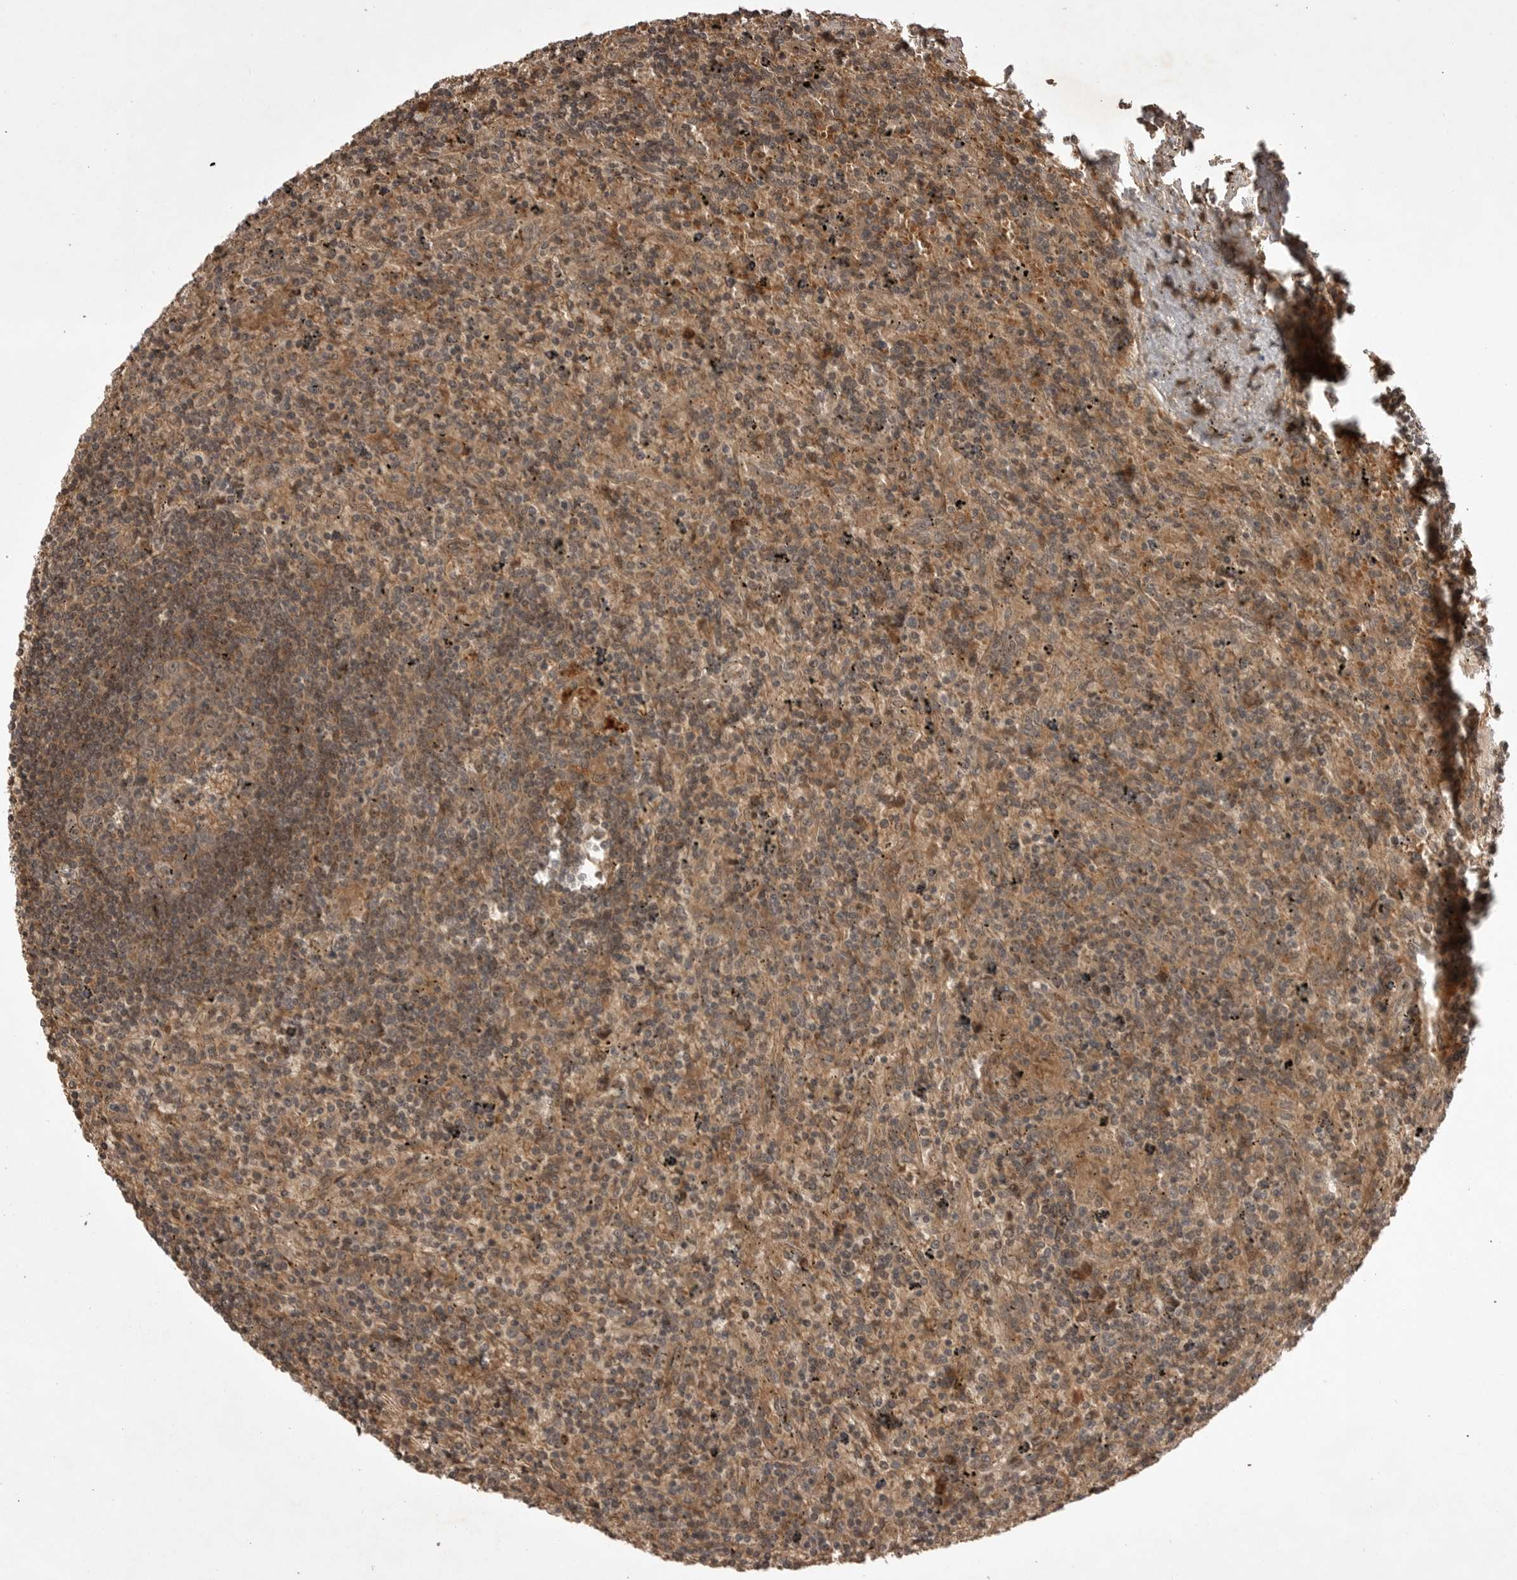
{"staining": {"intensity": "moderate", "quantity": "25%-75%", "location": "cytoplasmic/membranous,nuclear"}, "tissue": "lymphoma", "cell_type": "Tumor cells", "image_type": "cancer", "snomed": [{"axis": "morphology", "description": "Malignant lymphoma, non-Hodgkin's type, Low grade"}, {"axis": "topography", "description": "Spleen"}], "caption": "This micrograph reveals low-grade malignant lymphoma, non-Hodgkin's type stained with immunohistochemistry to label a protein in brown. The cytoplasmic/membranous and nuclear of tumor cells show moderate positivity for the protein. Nuclei are counter-stained blue.", "gene": "AKAP7", "patient": {"sex": "male", "age": 76}}